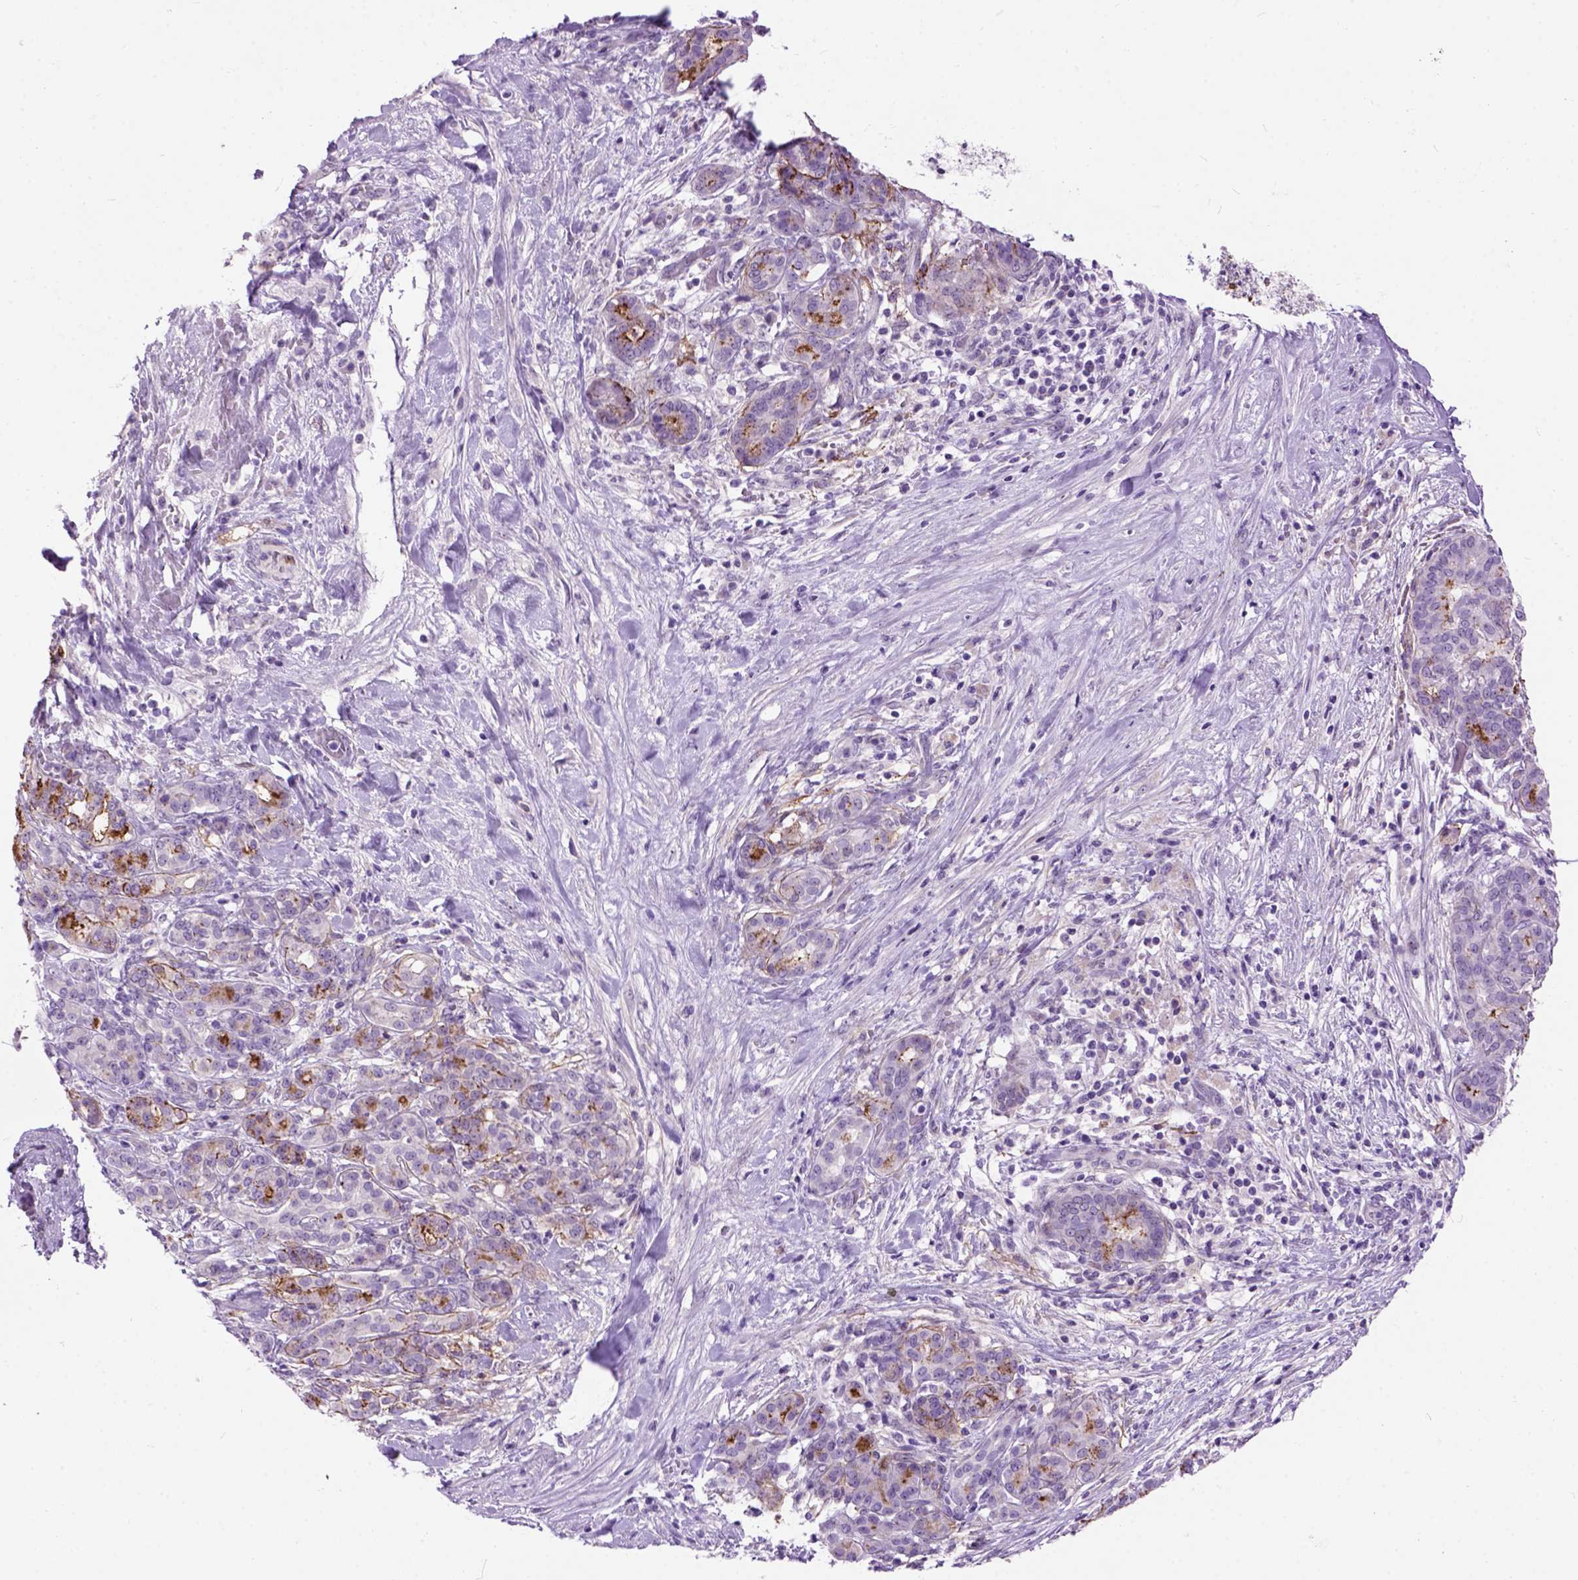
{"staining": {"intensity": "strong", "quantity": "<25%", "location": "cytoplasmic/membranous"}, "tissue": "pancreatic cancer", "cell_type": "Tumor cells", "image_type": "cancer", "snomed": [{"axis": "morphology", "description": "Adenocarcinoma, NOS"}, {"axis": "topography", "description": "Pancreas"}], "caption": "An immunohistochemistry (IHC) micrograph of neoplastic tissue is shown. Protein staining in brown highlights strong cytoplasmic/membranous positivity in pancreatic cancer within tumor cells.", "gene": "MAPT", "patient": {"sex": "male", "age": 44}}